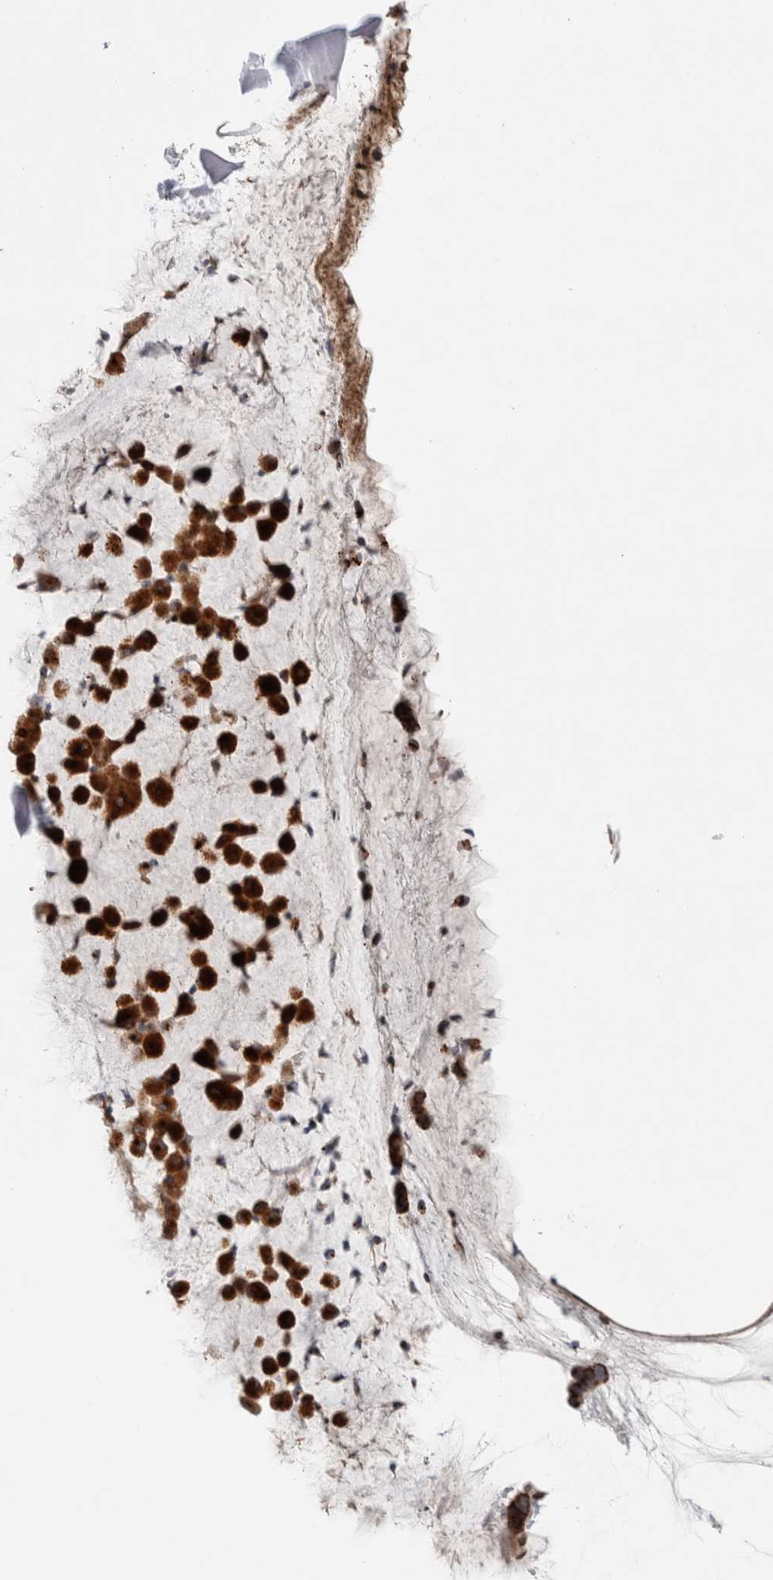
{"staining": {"intensity": "moderate", "quantity": ">75%", "location": "cytoplasmic/membranous"}, "tissue": "bronchus", "cell_type": "Respiratory epithelial cells", "image_type": "normal", "snomed": [{"axis": "morphology", "description": "Normal tissue, NOS"}, {"axis": "topography", "description": "Cartilage tissue"}], "caption": "Benign bronchus exhibits moderate cytoplasmic/membranous expression in approximately >75% of respiratory epithelial cells.", "gene": "SLC38A10", "patient": {"sex": "female", "age": 63}}